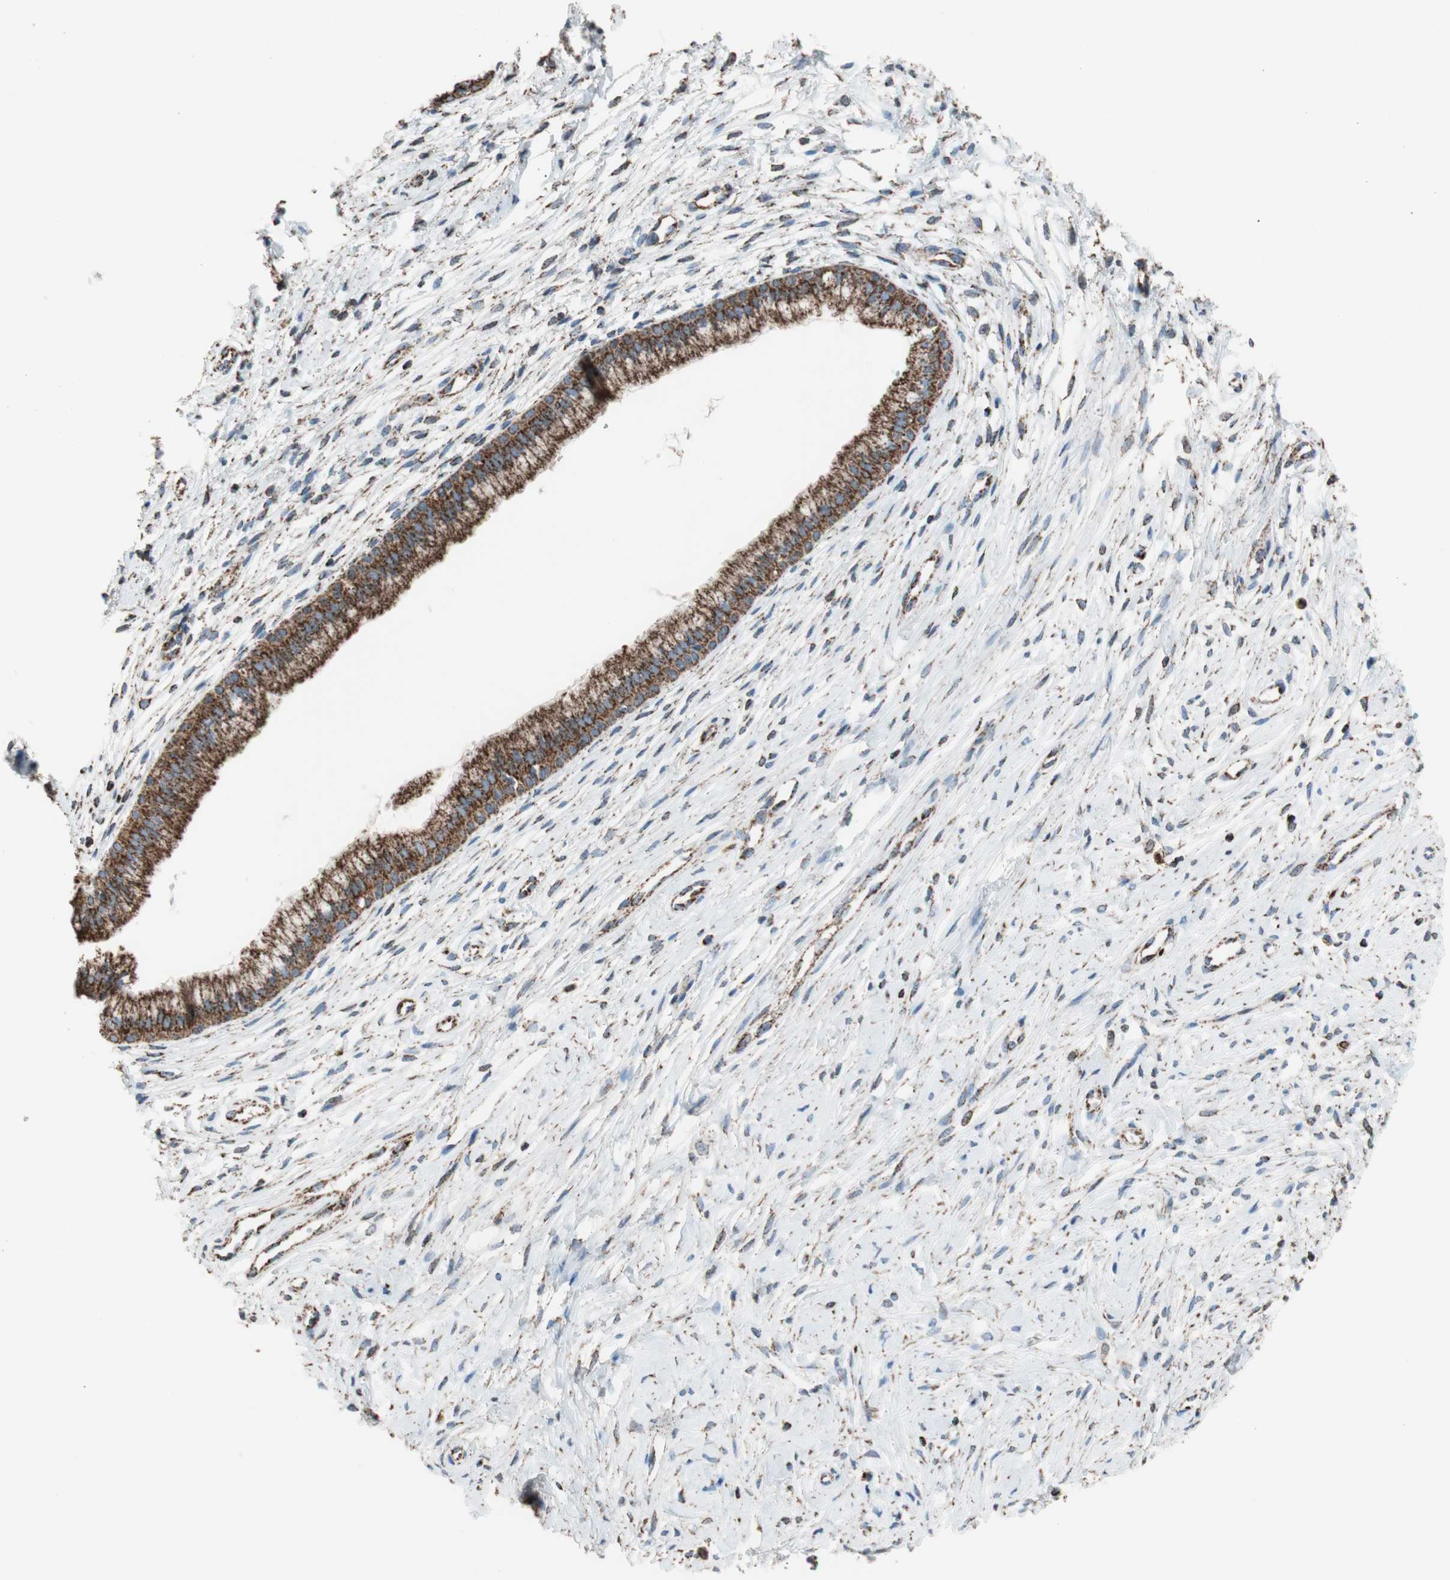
{"staining": {"intensity": "strong", "quantity": ">75%", "location": "cytoplasmic/membranous"}, "tissue": "cervix", "cell_type": "Glandular cells", "image_type": "normal", "snomed": [{"axis": "morphology", "description": "Normal tissue, NOS"}, {"axis": "topography", "description": "Cervix"}], "caption": "High-magnification brightfield microscopy of unremarkable cervix stained with DAB (3,3'-diaminobenzidine) (brown) and counterstained with hematoxylin (blue). glandular cells exhibit strong cytoplasmic/membranous staining is identified in approximately>75% of cells.", "gene": "PCSK4", "patient": {"sex": "female", "age": 39}}